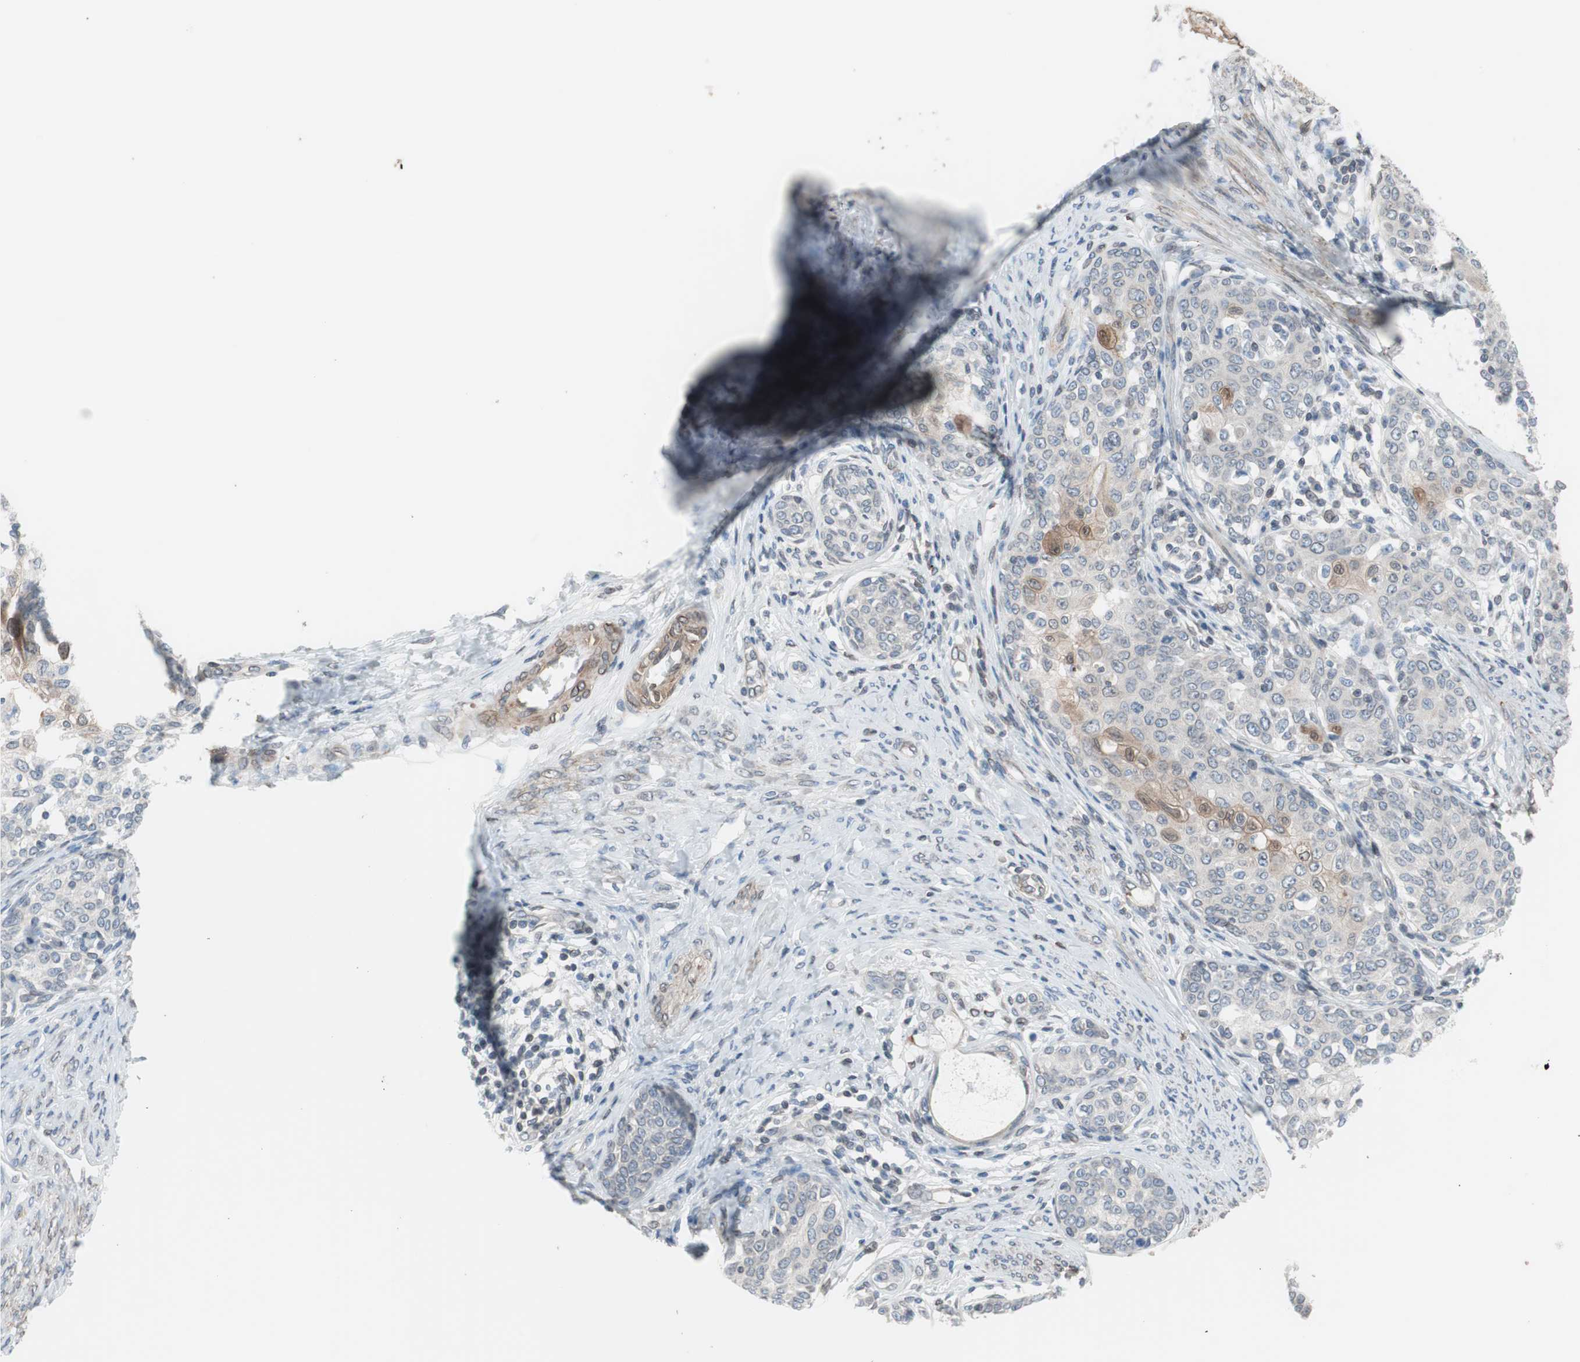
{"staining": {"intensity": "moderate", "quantity": "<25%", "location": "cytoplasmic/membranous,nuclear"}, "tissue": "cervical cancer", "cell_type": "Tumor cells", "image_type": "cancer", "snomed": [{"axis": "morphology", "description": "Squamous cell carcinoma, NOS"}, {"axis": "morphology", "description": "Adenocarcinoma, NOS"}, {"axis": "topography", "description": "Cervix"}], "caption": "Brown immunohistochemical staining in adenocarcinoma (cervical) displays moderate cytoplasmic/membranous and nuclear staining in about <25% of tumor cells.", "gene": "ARNT2", "patient": {"sex": "female", "age": 52}}